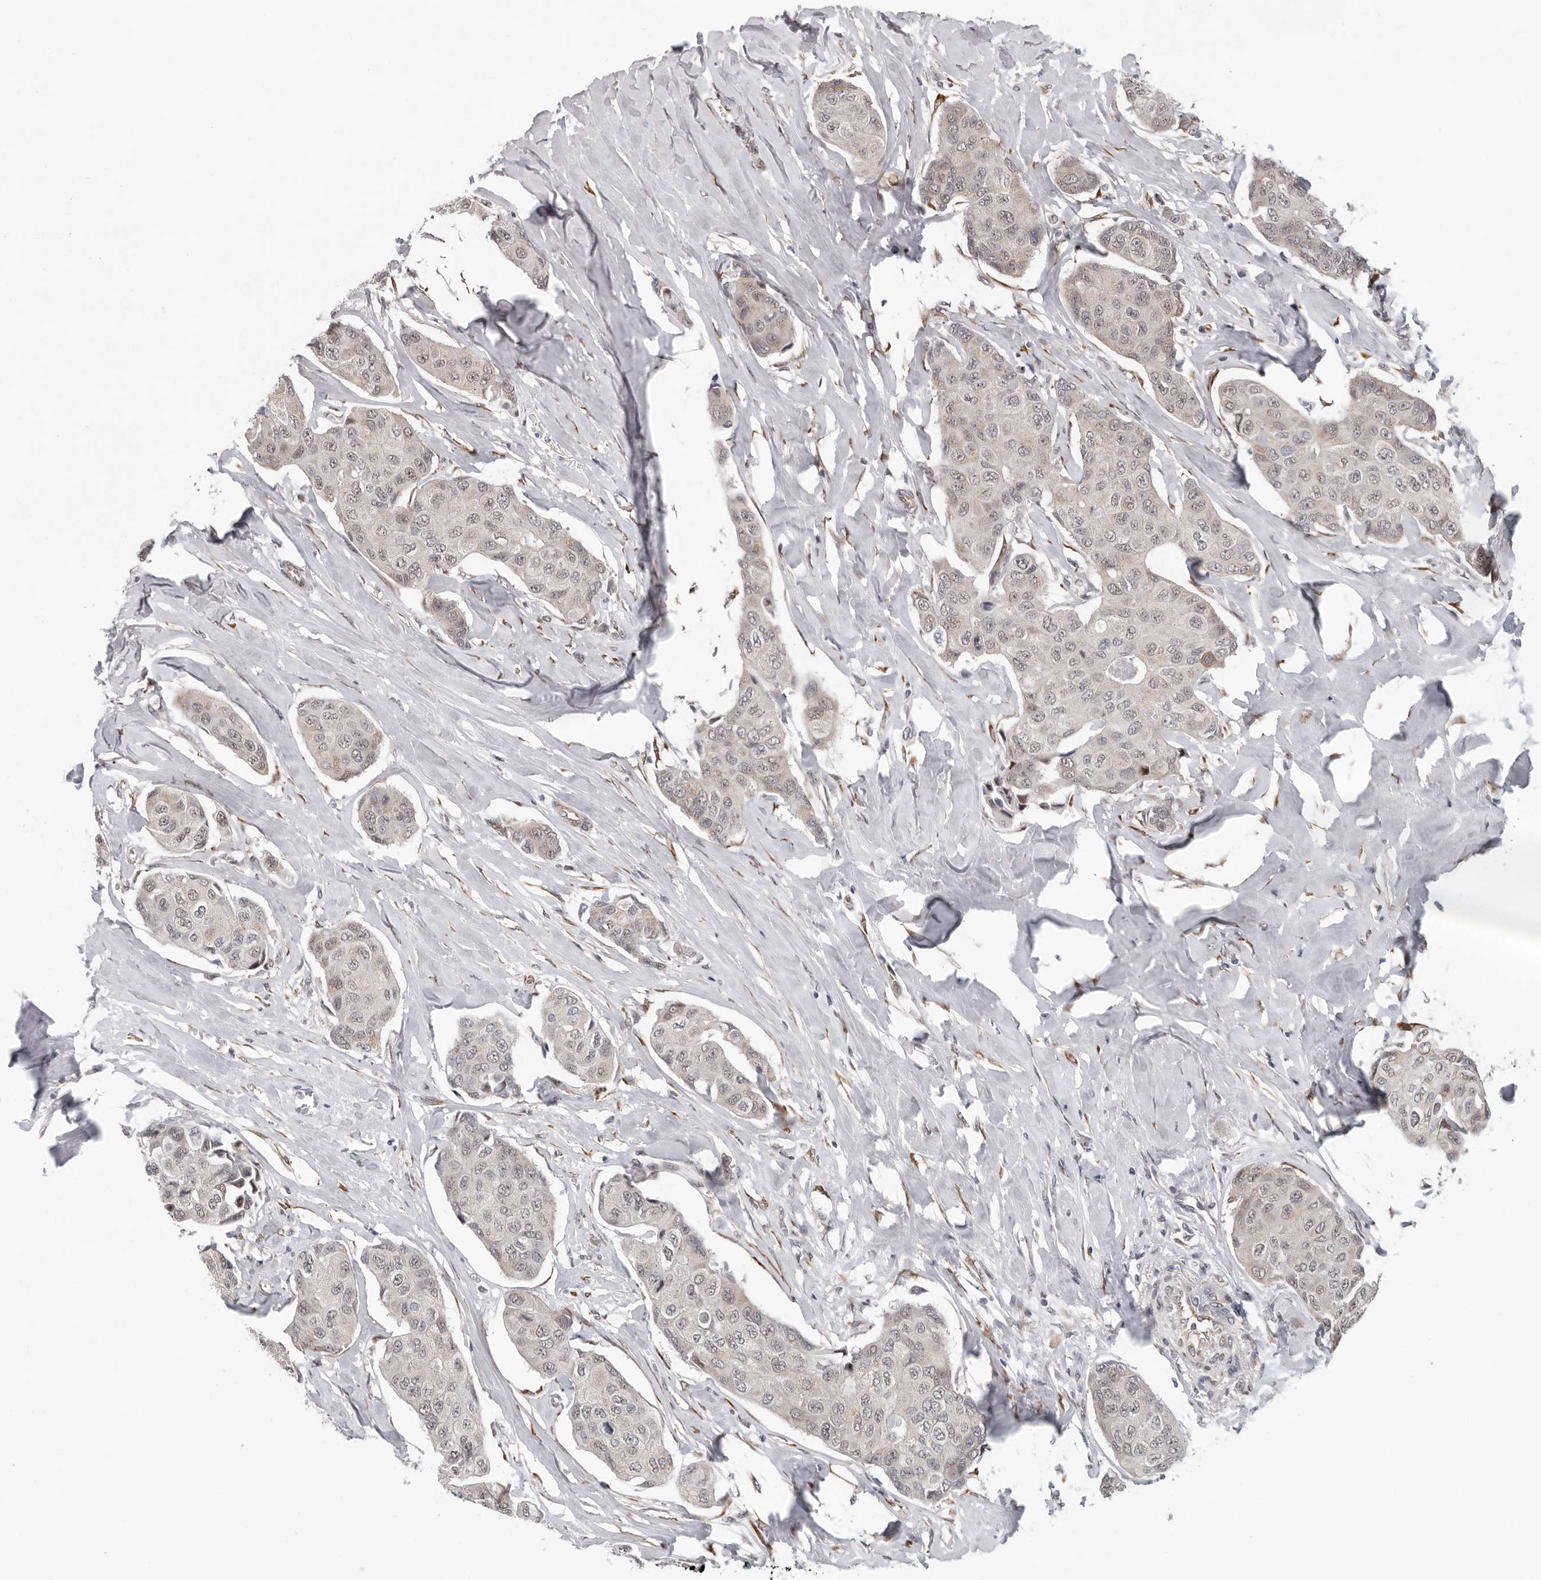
{"staining": {"intensity": "negative", "quantity": "none", "location": "none"}, "tissue": "breast cancer", "cell_type": "Tumor cells", "image_type": "cancer", "snomed": [{"axis": "morphology", "description": "Duct carcinoma"}, {"axis": "topography", "description": "Breast"}], "caption": "This is an IHC photomicrograph of human breast invasive ductal carcinoma. There is no staining in tumor cells.", "gene": "RALGPS2", "patient": {"sex": "female", "age": 80}}